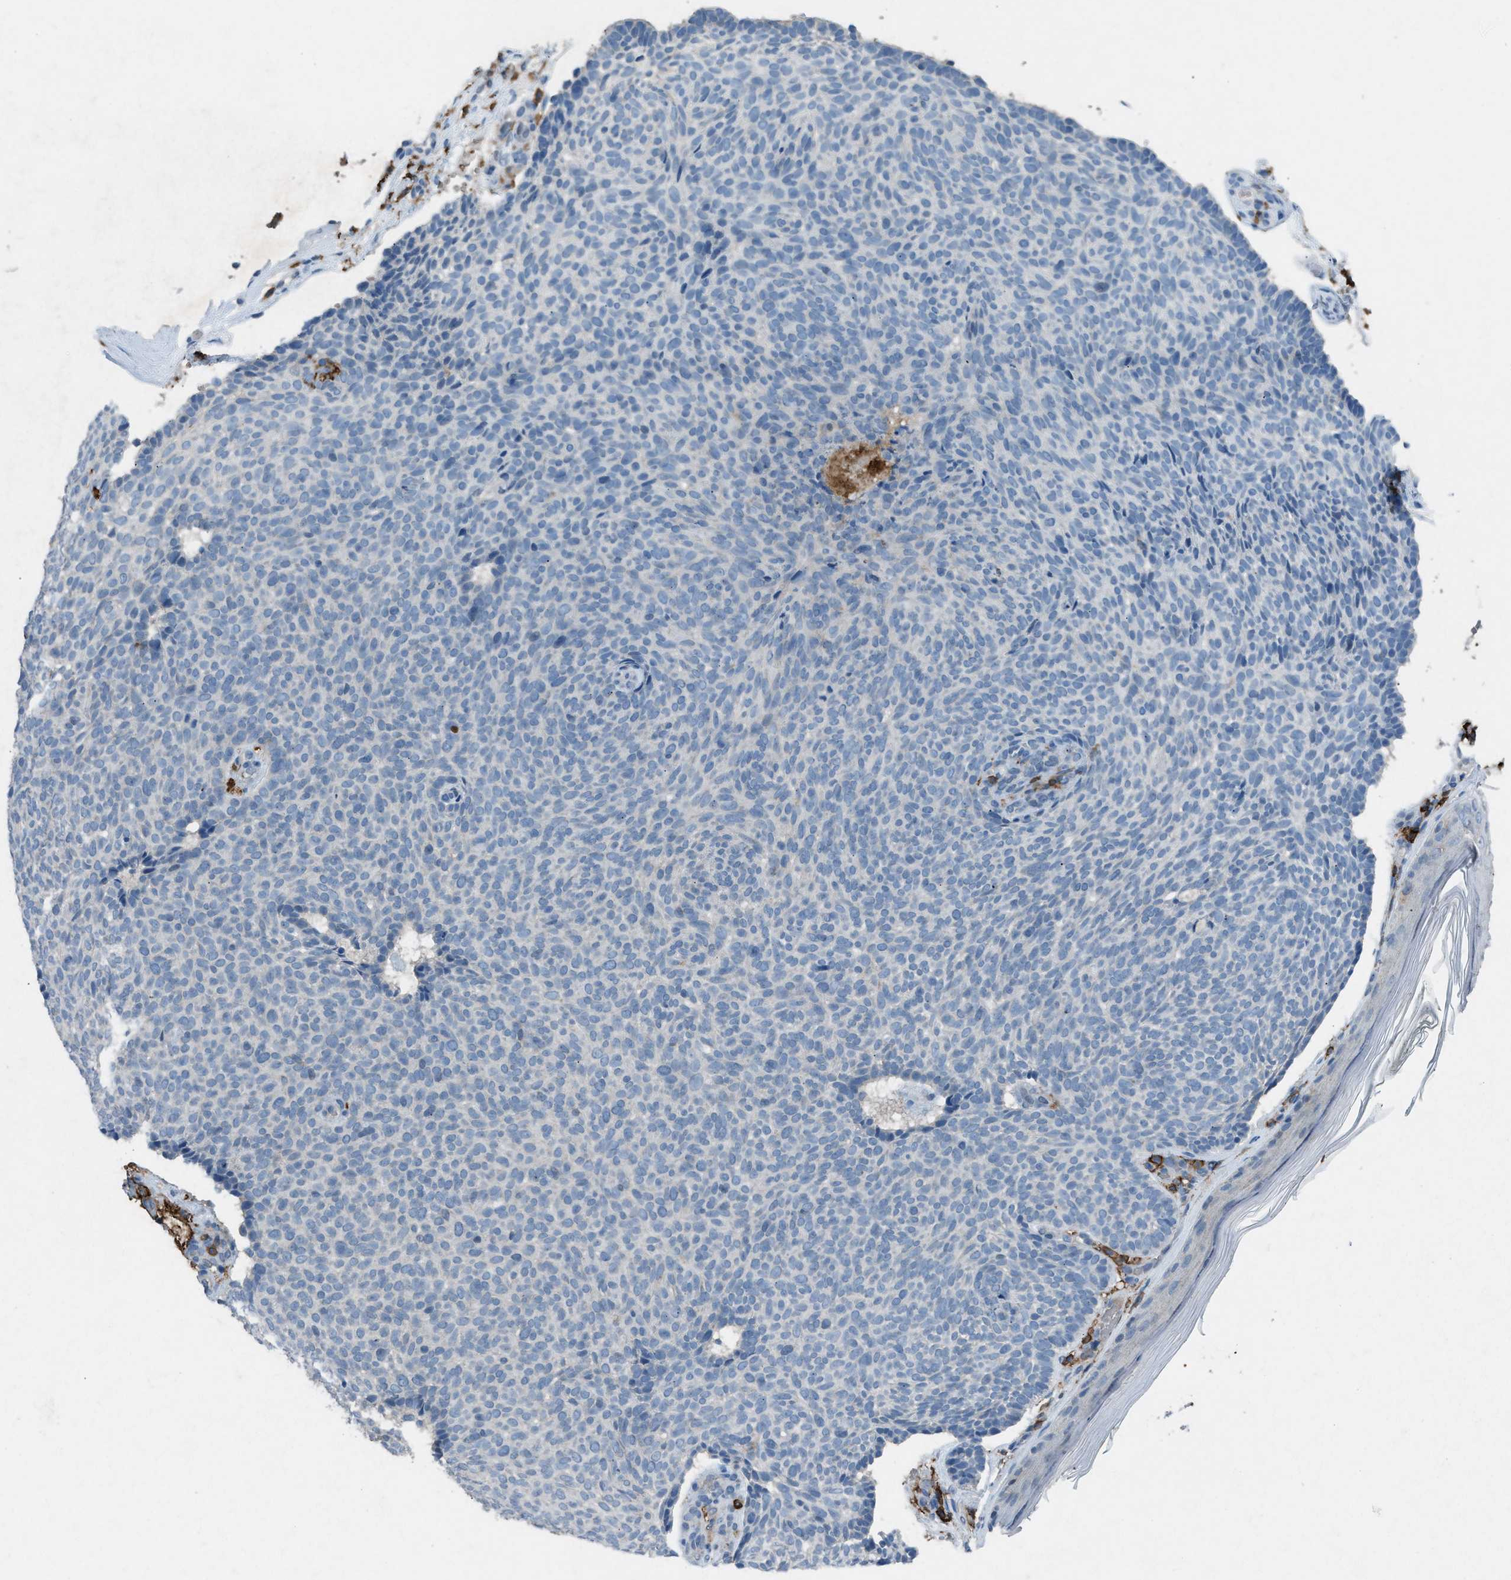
{"staining": {"intensity": "negative", "quantity": "none", "location": "none"}, "tissue": "skin cancer", "cell_type": "Tumor cells", "image_type": "cancer", "snomed": [{"axis": "morphology", "description": "Basal cell carcinoma"}, {"axis": "topography", "description": "Skin"}], "caption": "Tumor cells are negative for brown protein staining in basal cell carcinoma (skin).", "gene": "FCER1G", "patient": {"sex": "male", "age": 61}}